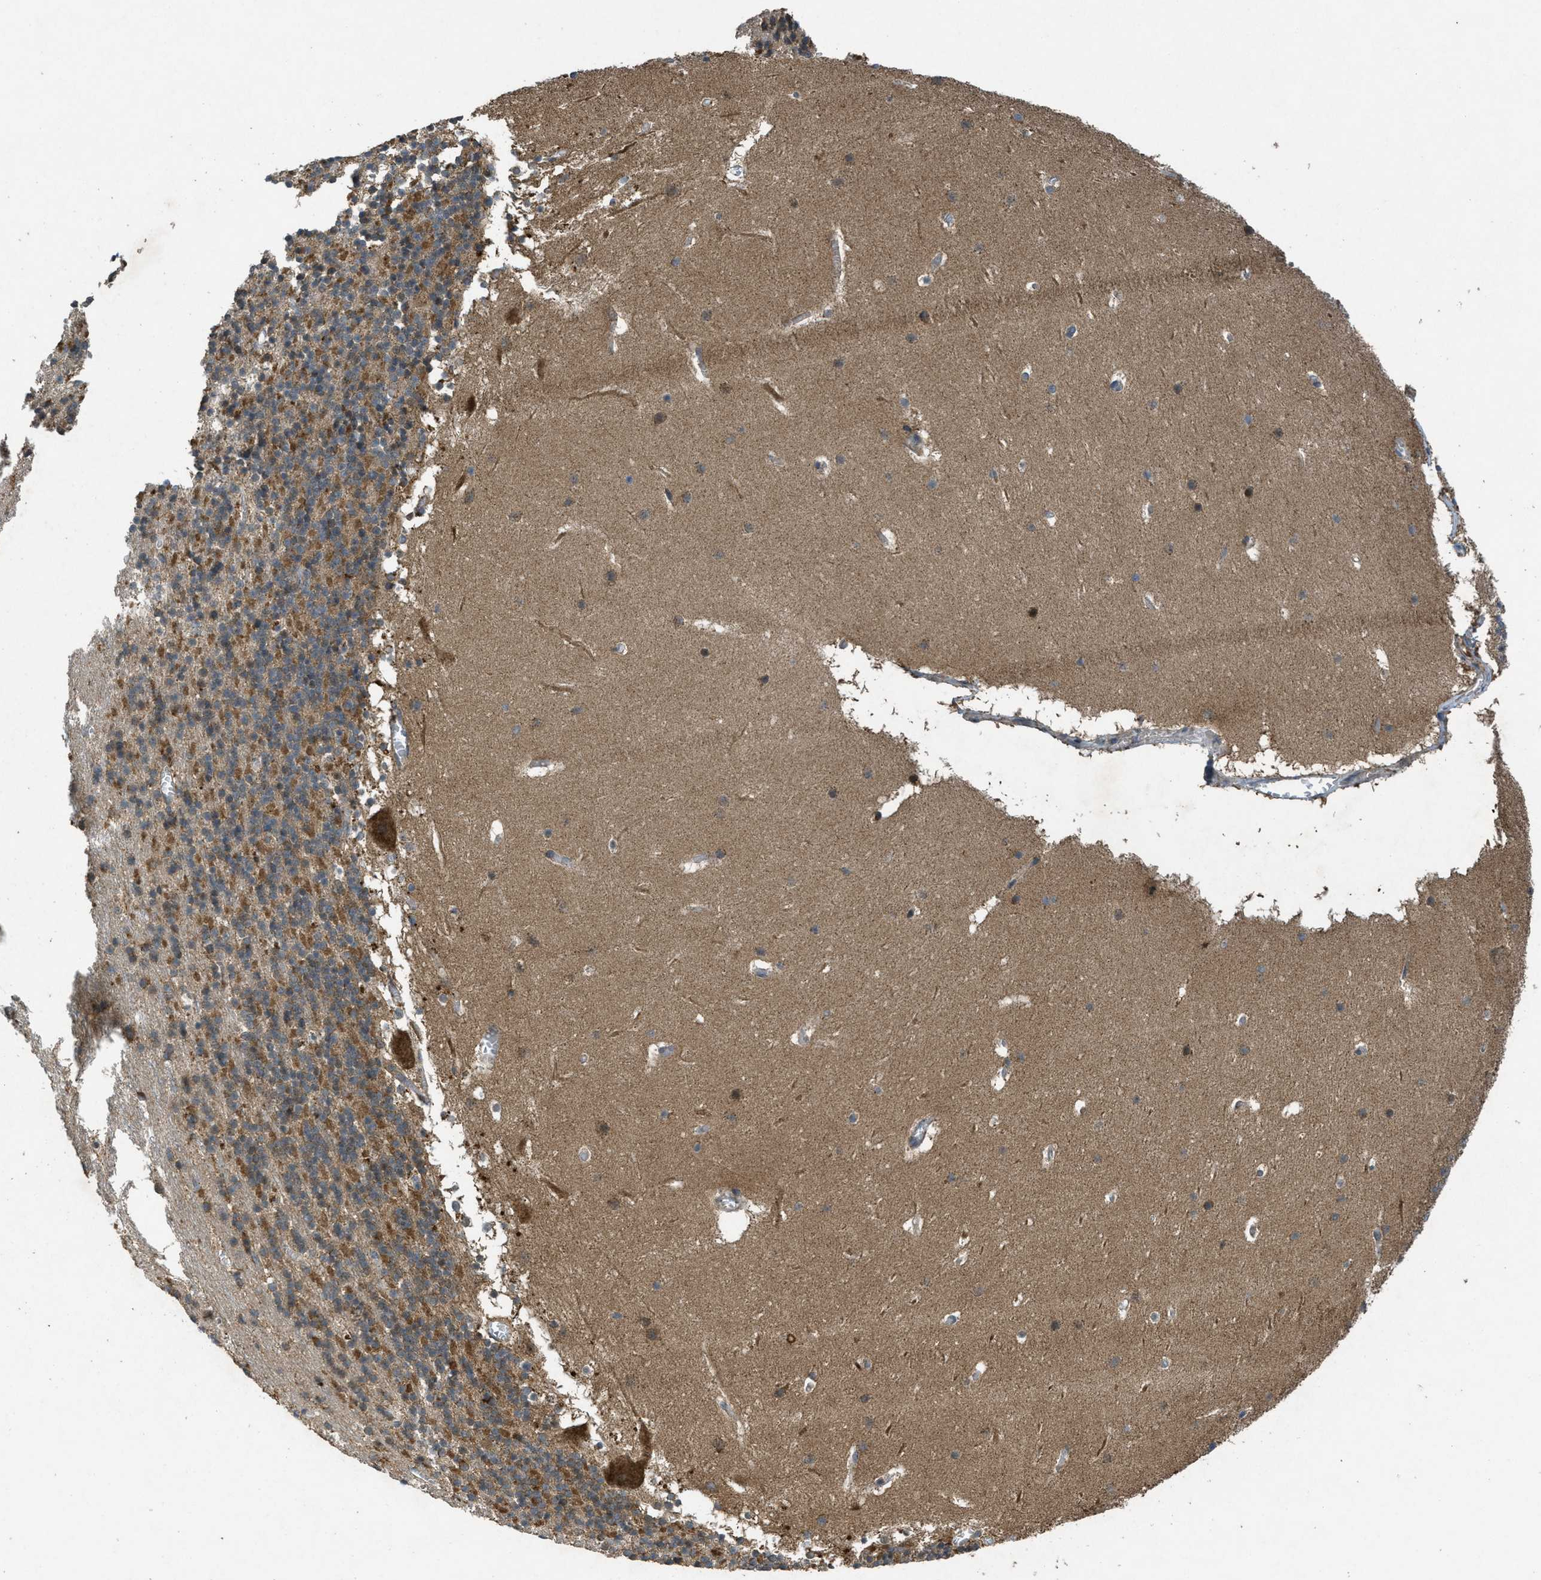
{"staining": {"intensity": "moderate", "quantity": ">75%", "location": "cytoplasmic/membranous"}, "tissue": "cerebellum", "cell_type": "Cells in granular layer", "image_type": "normal", "snomed": [{"axis": "morphology", "description": "Normal tissue, NOS"}, {"axis": "topography", "description": "Cerebellum"}], "caption": "An IHC image of normal tissue is shown. Protein staining in brown labels moderate cytoplasmic/membranous positivity in cerebellum within cells in granular layer.", "gene": "PPP1R15A", "patient": {"sex": "male", "age": 45}}